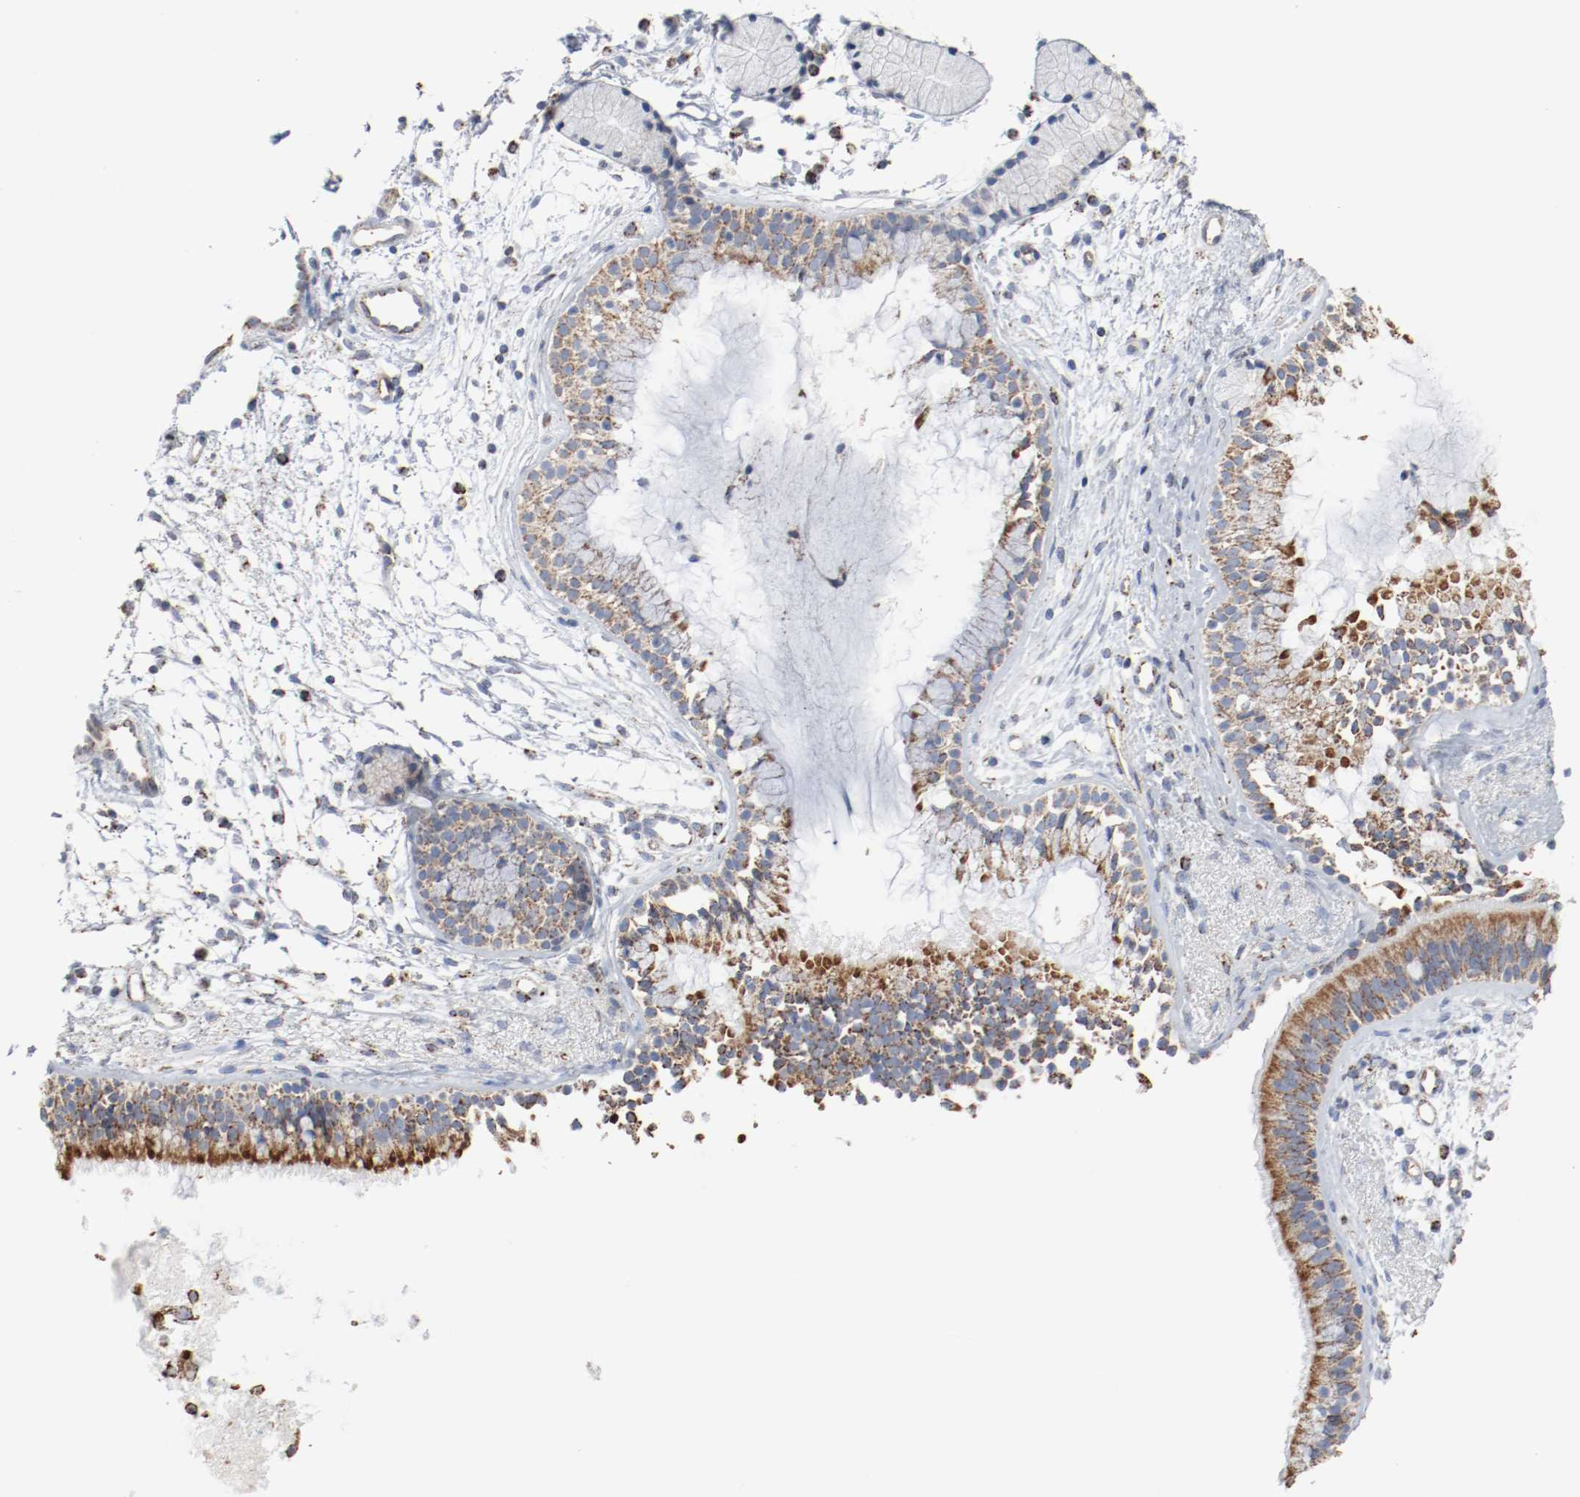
{"staining": {"intensity": "moderate", "quantity": ">75%", "location": "cytoplasmic/membranous"}, "tissue": "nasopharynx", "cell_type": "Respiratory epithelial cells", "image_type": "normal", "snomed": [{"axis": "morphology", "description": "Normal tissue, NOS"}, {"axis": "topography", "description": "Nasopharynx"}], "caption": "High-power microscopy captured an immunohistochemistry photomicrograph of normal nasopharynx, revealing moderate cytoplasmic/membranous staining in approximately >75% of respiratory epithelial cells. Nuclei are stained in blue.", "gene": "NDUFB8", "patient": {"sex": "male", "age": 21}}